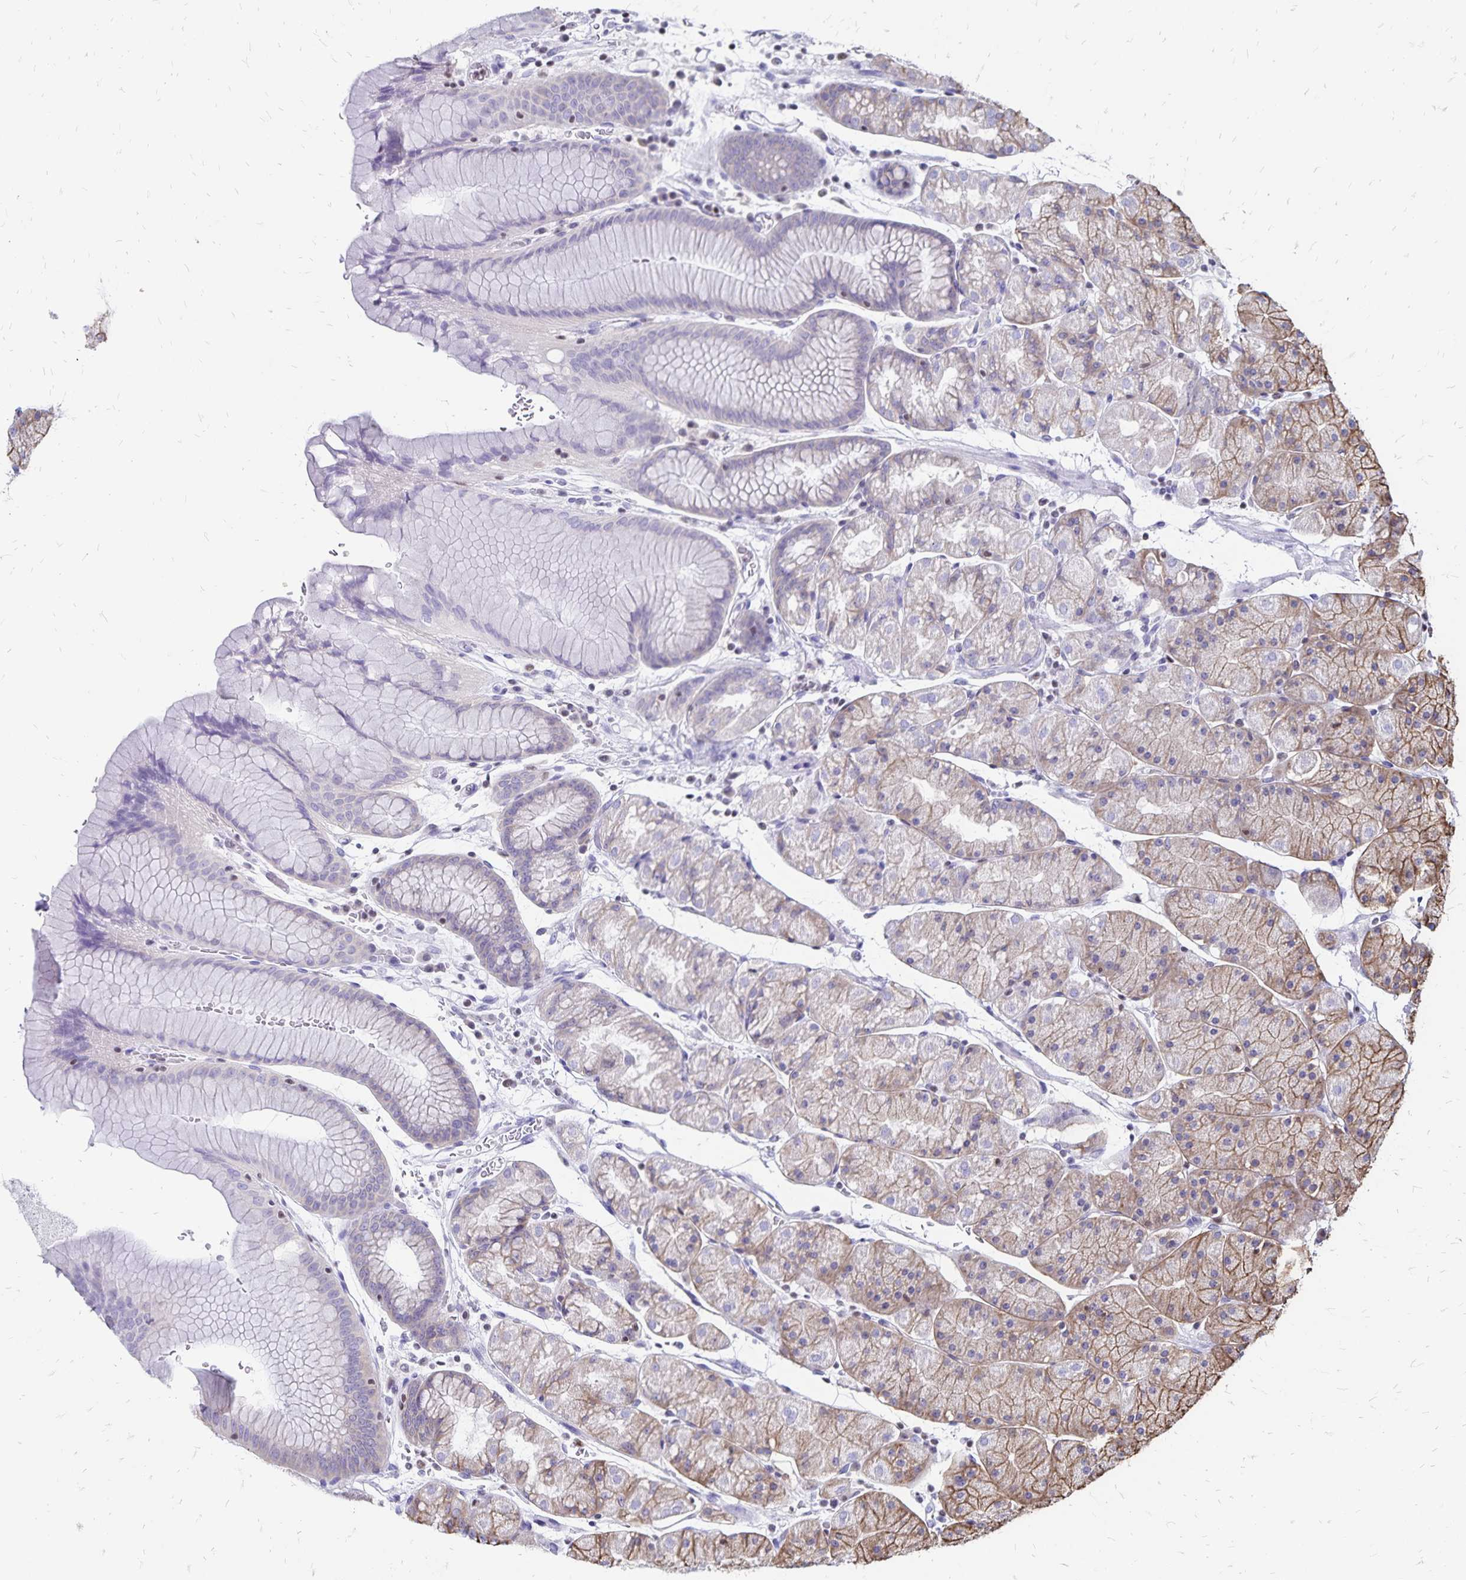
{"staining": {"intensity": "moderate", "quantity": "<25%", "location": "cytoplasmic/membranous"}, "tissue": "stomach", "cell_type": "Glandular cells", "image_type": "normal", "snomed": [{"axis": "morphology", "description": "Normal tissue, NOS"}, {"axis": "topography", "description": "Stomach, upper"}, {"axis": "topography", "description": "Stomach"}], "caption": "Immunohistochemical staining of benign stomach shows low levels of moderate cytoplasmic/membranous staining in about <25% of glandular cells.", "gene": "IKZF1", "patient": {"sex": "male", "age": 76}}